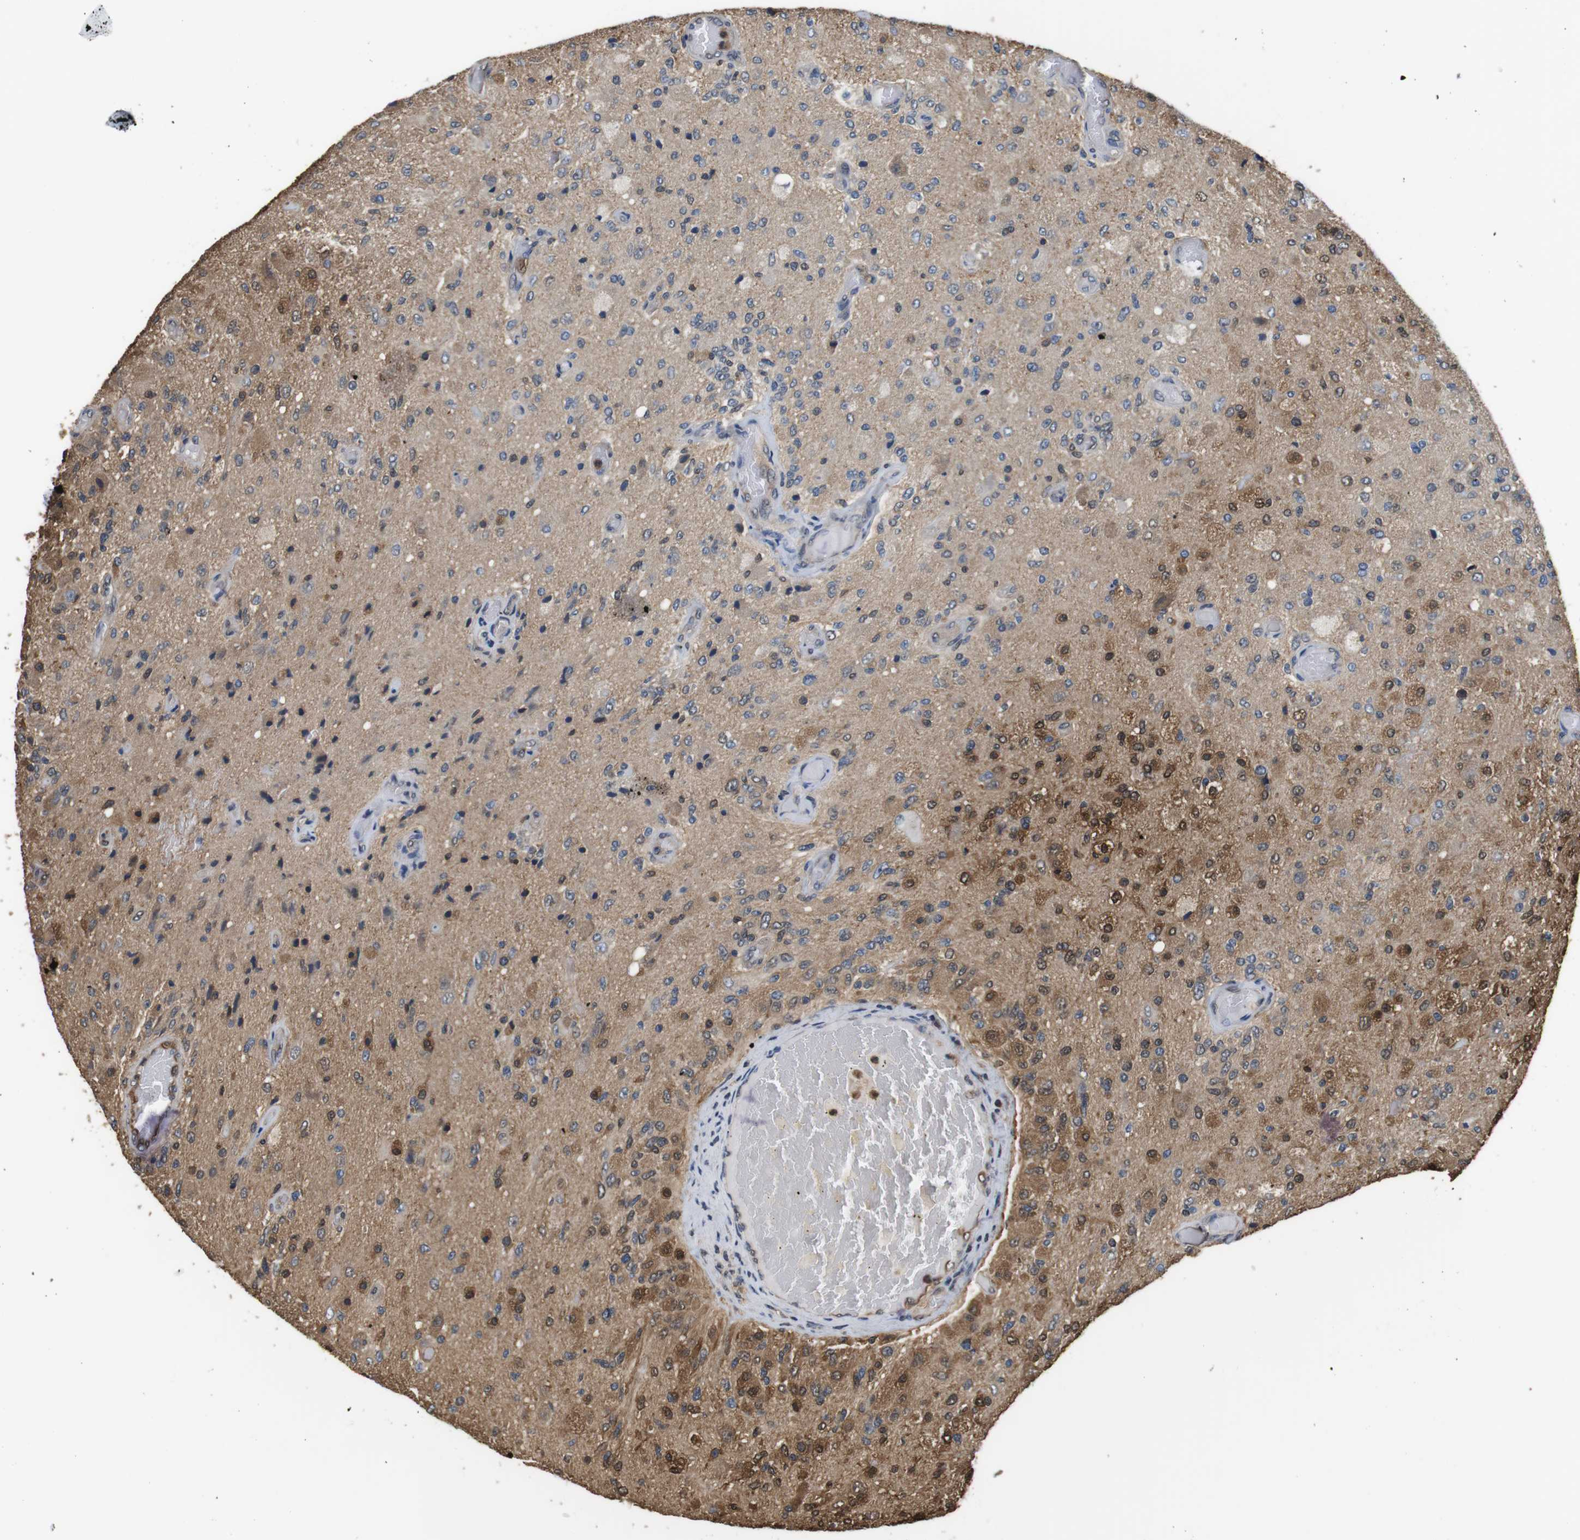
{"staining": {"intensity": "moderate", "quantity": ">75%", "location": "cytoplasmic/membranous,nuclear"}, "tissue": "glioma", "cell_type": "Tumor cells", "image_type": "cancer", "snomed": [{"axis": "morphology", "description": "Normal tissue, NOS"}, {"axis": "morphology", "description": "Glioma, malignant, High grade"}, {"axis": "topography", "description": "Cerebral cortex"}], "caption": "A brown stain shows moderate cytoplasmic/membranous and nuclear expression of a protein in high-grade glioma (malignant) tumor cells. Nuclei are stained in blue.", "gene": "LDHA", "patient": {"sex": "male", "age": 77}}